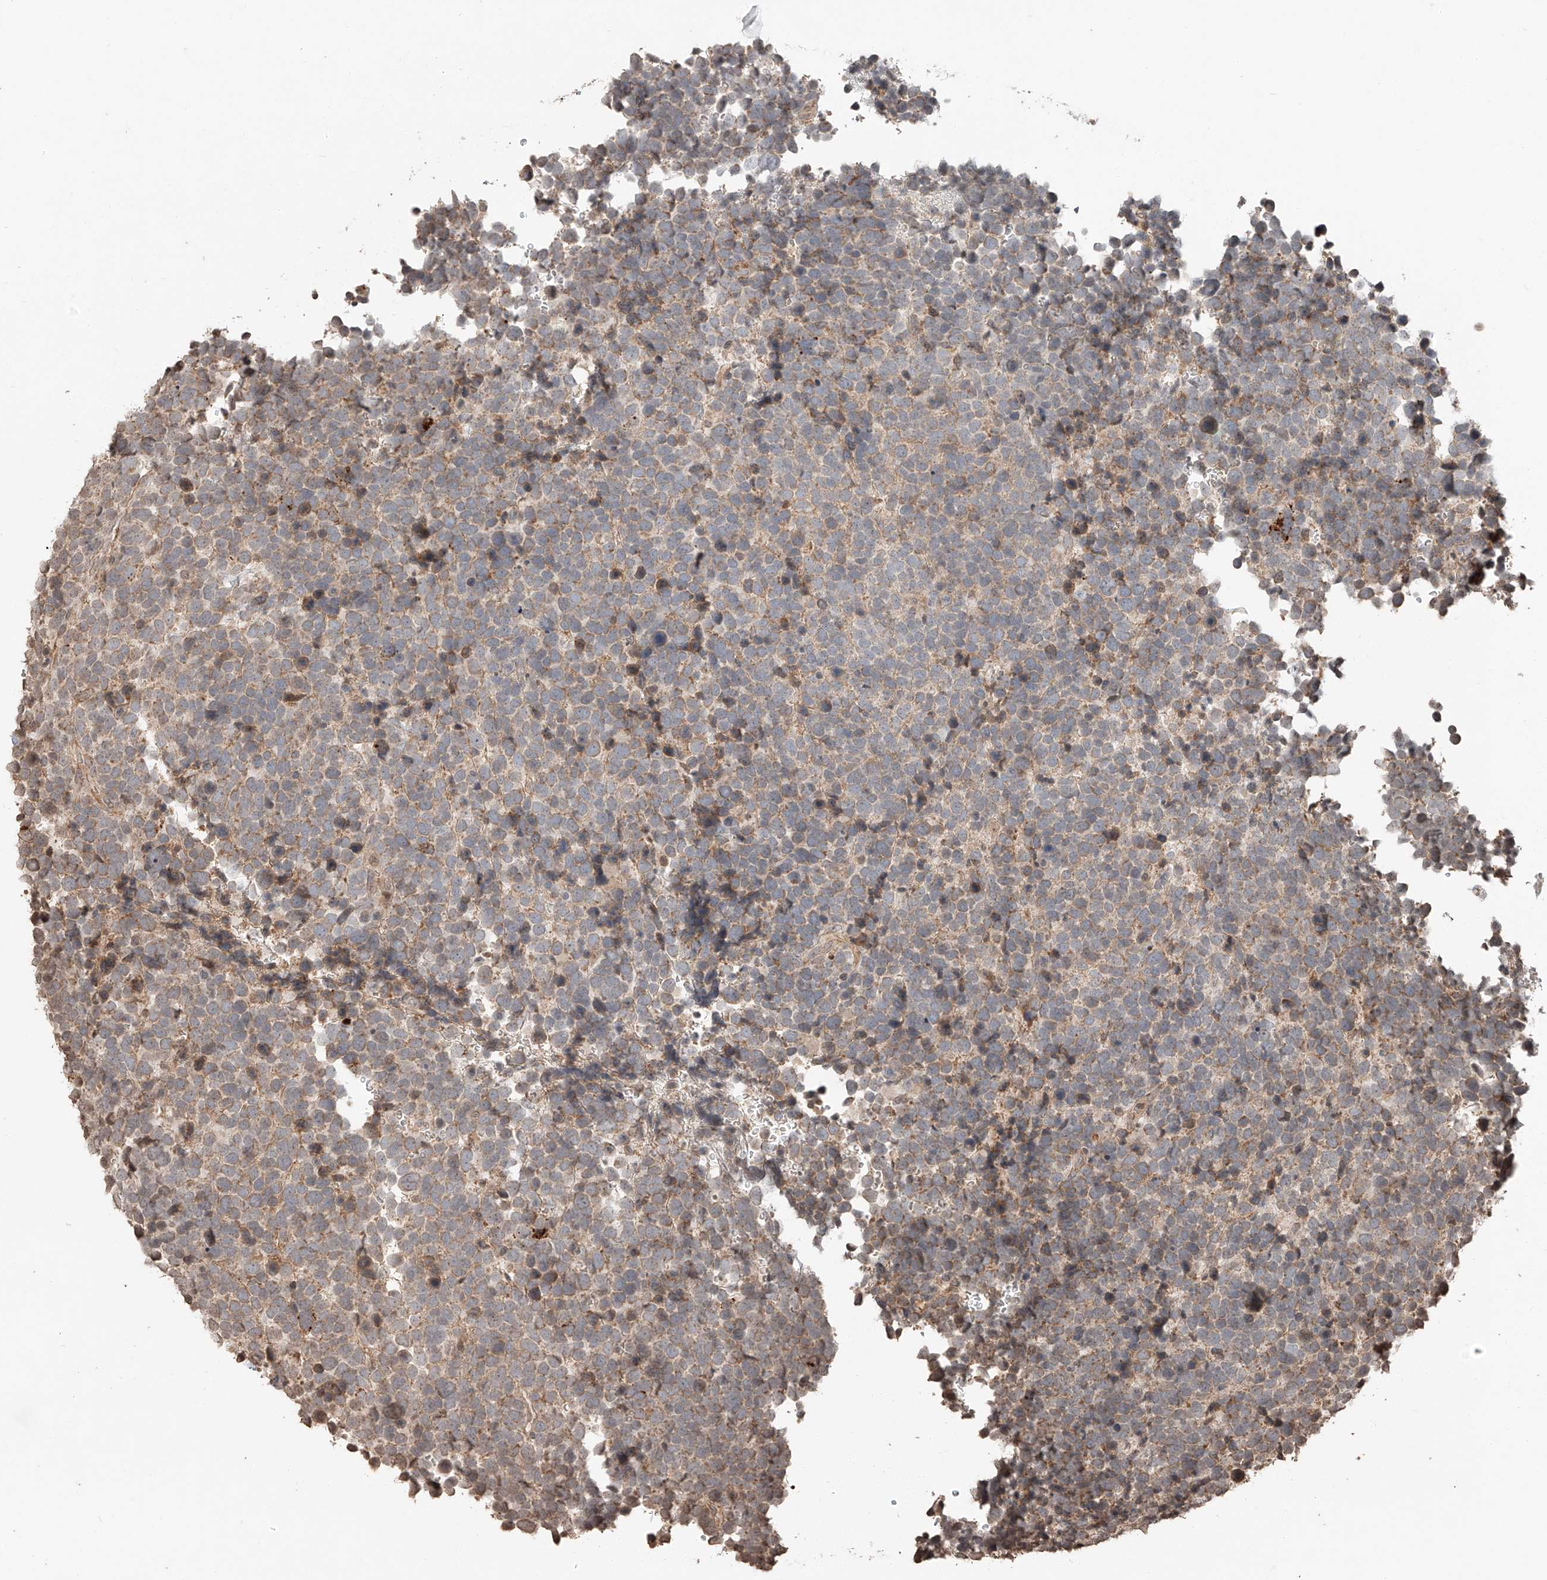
{"staining": {"intensity": "weak", "quantity": "25%-75%", "location": "cytoplasmic/membranous"}, "tissue": "urothelial cancer", "cell_type": "Tumor cells", "image_type": "cancer", "snomed": [{"axis": "morphology", "description": "Urothelial carcinoma, High grade"}, {"axis": "topography", "description": "Urinary bladder"}], "caption": "Immunohistochemical staining of human urothelial cancer displays weak cytoplasmic/membranous protein positivity in about 25%-75% of tumor cells. Nuclei are stained in blue.", "gene": "ARHGAP33", "patient": {"sex": "female", "age": 82}}